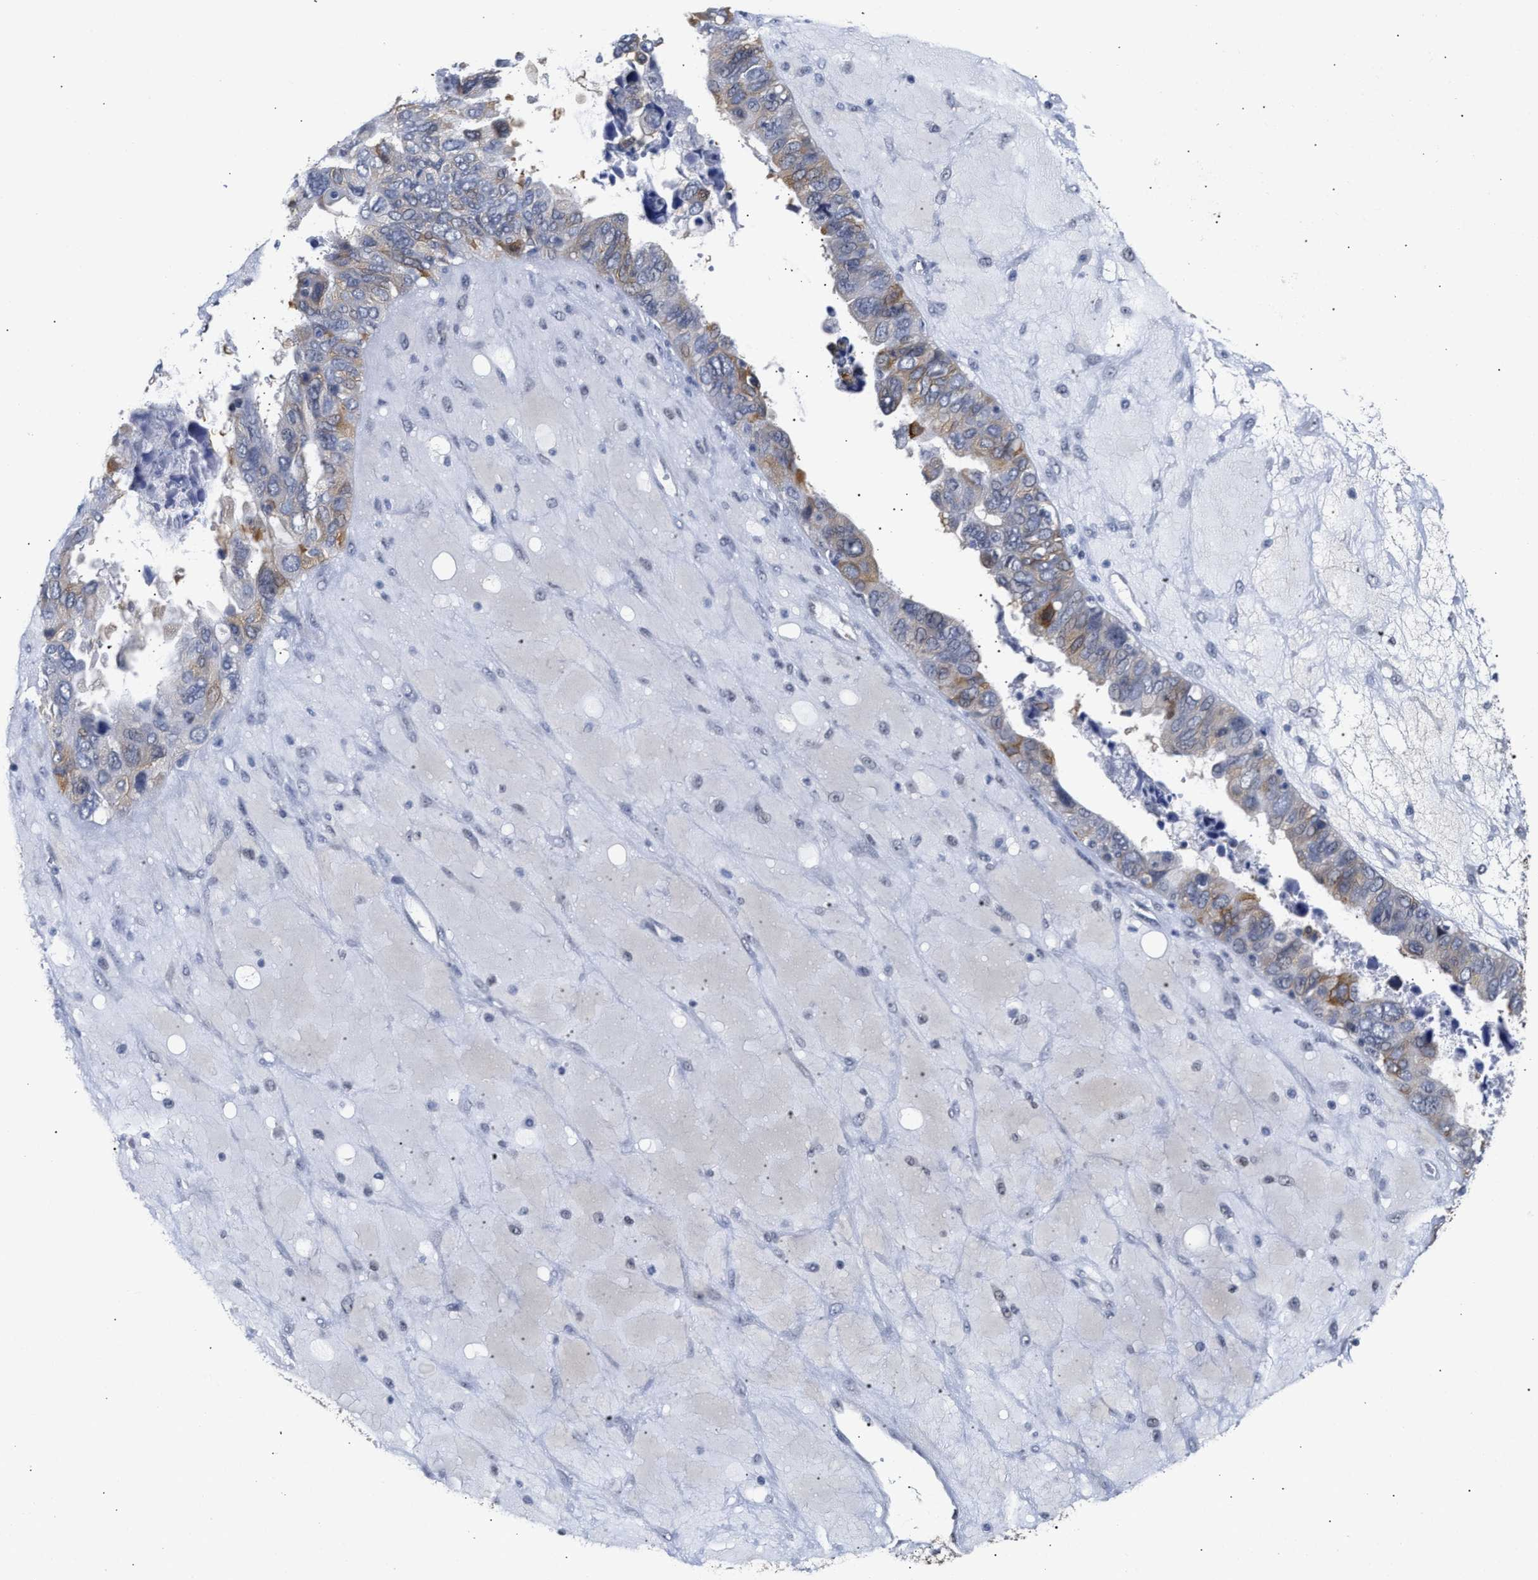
{"staining": {"intensity": "moderate", "quantity": "25%-75%", "location": "cytoplasmic/membranous"}, "tissue": "ovarian cancer", "cell_type": "Tumor cells", "image_type": "cancer", "snomed": [{"axis": "morphology", "description": "Cystadenocarcinoma, serous, NOS"}, {"axis": "topography", "description": "Ovary"}], "caption": "Moderate cytoplasmic/membranous expression is seen in about 25%-75% of tumor cells in ovarian serous cystadenocarcinoma.", "gene": "AHNAK2", "patient": {"sex": "female", "age": 79}}